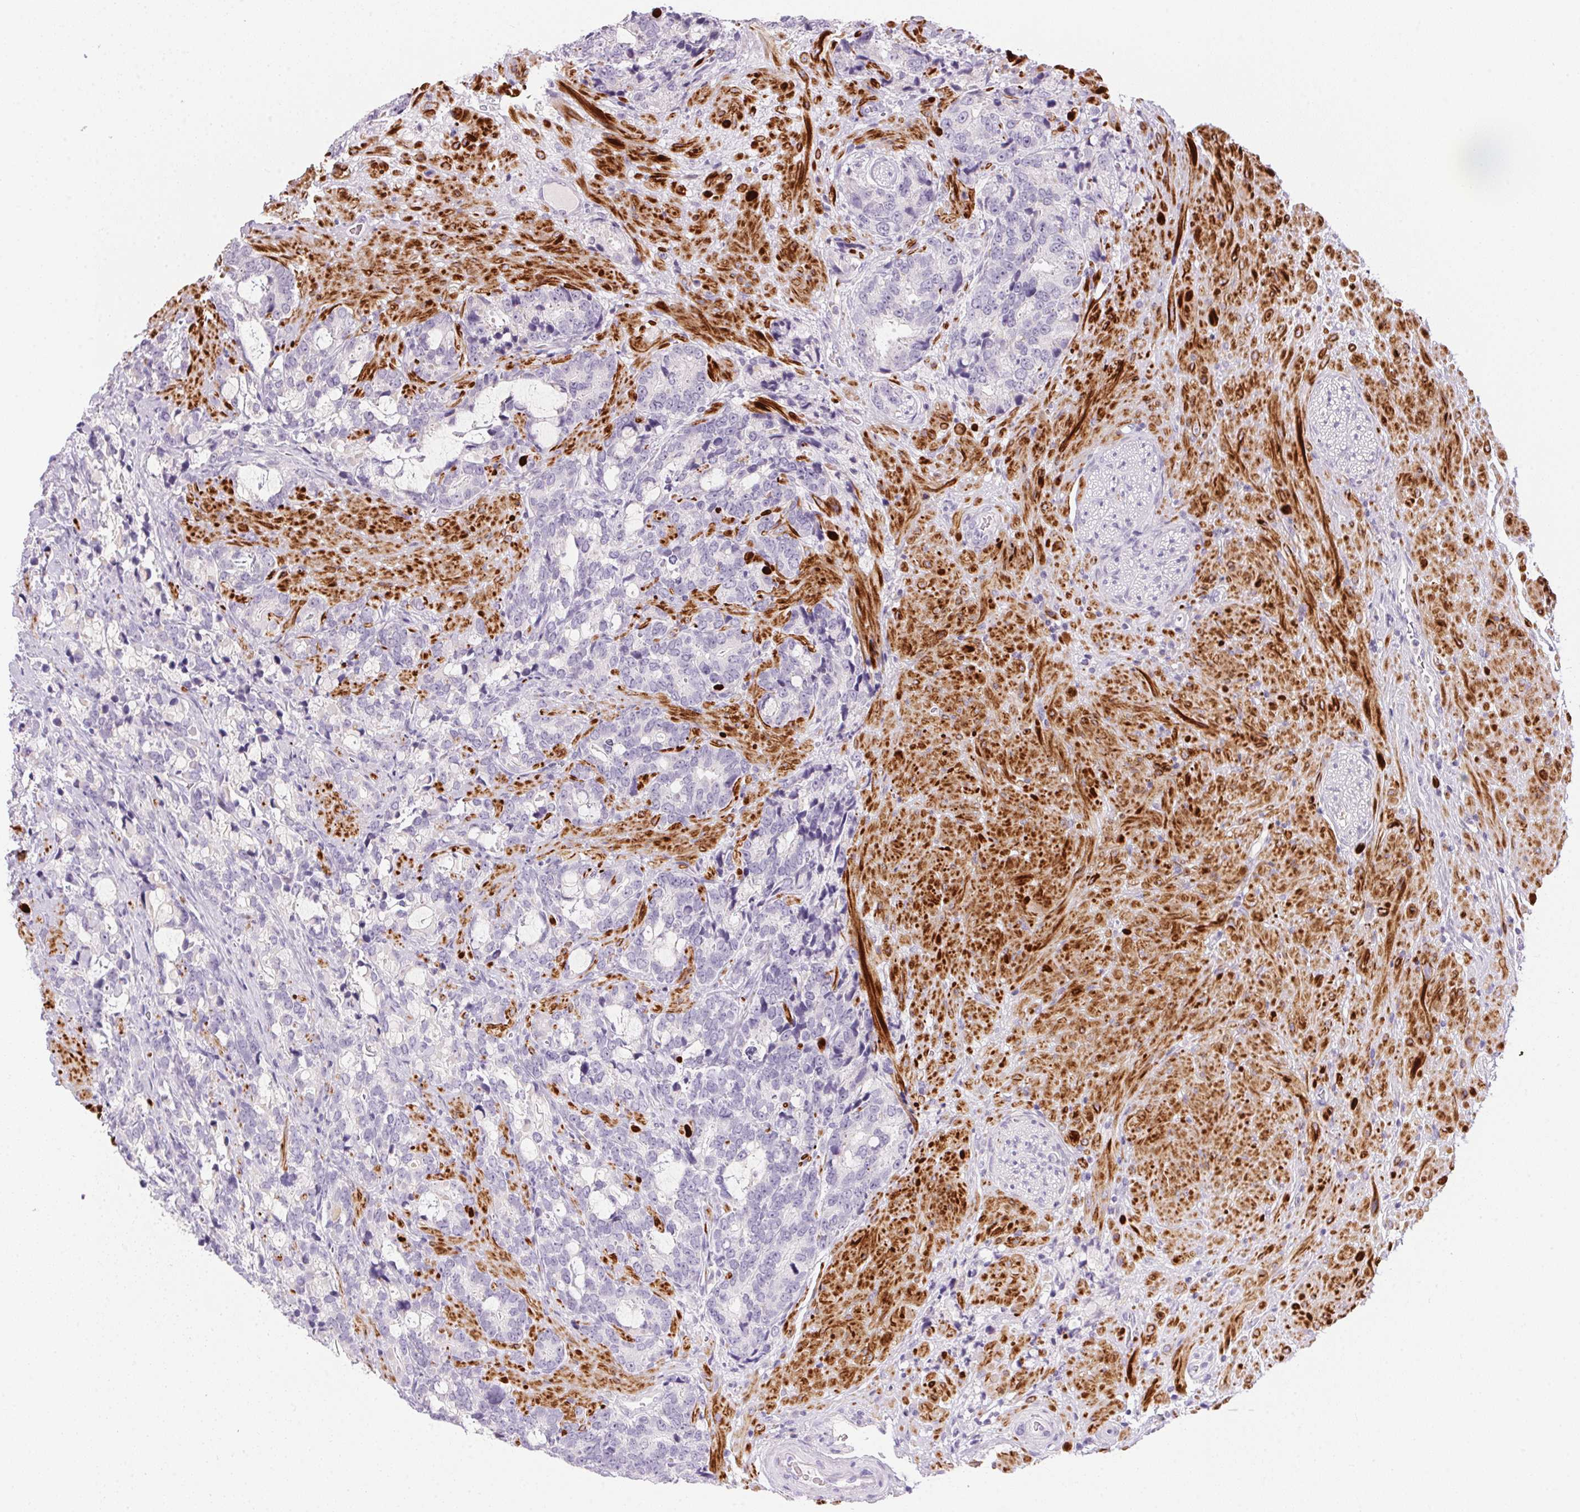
{"staining": {"intensity": "negative", "quantity": "none", "location": "none"}, "tissue": "prostate cancer", "cell_type": "Tumor cells", "image_type": "cancer", "snomed": [{"axis": "morphology", "description": "Adenocarcinoma, High grade"}, {"axis": "topography", "description": "Prostate"}], "caption": "Tumor cells are negative for protein expression in human prostate cancer.", "gene": "ECPAS", "patient": {"sex": "male", "age": 74}}